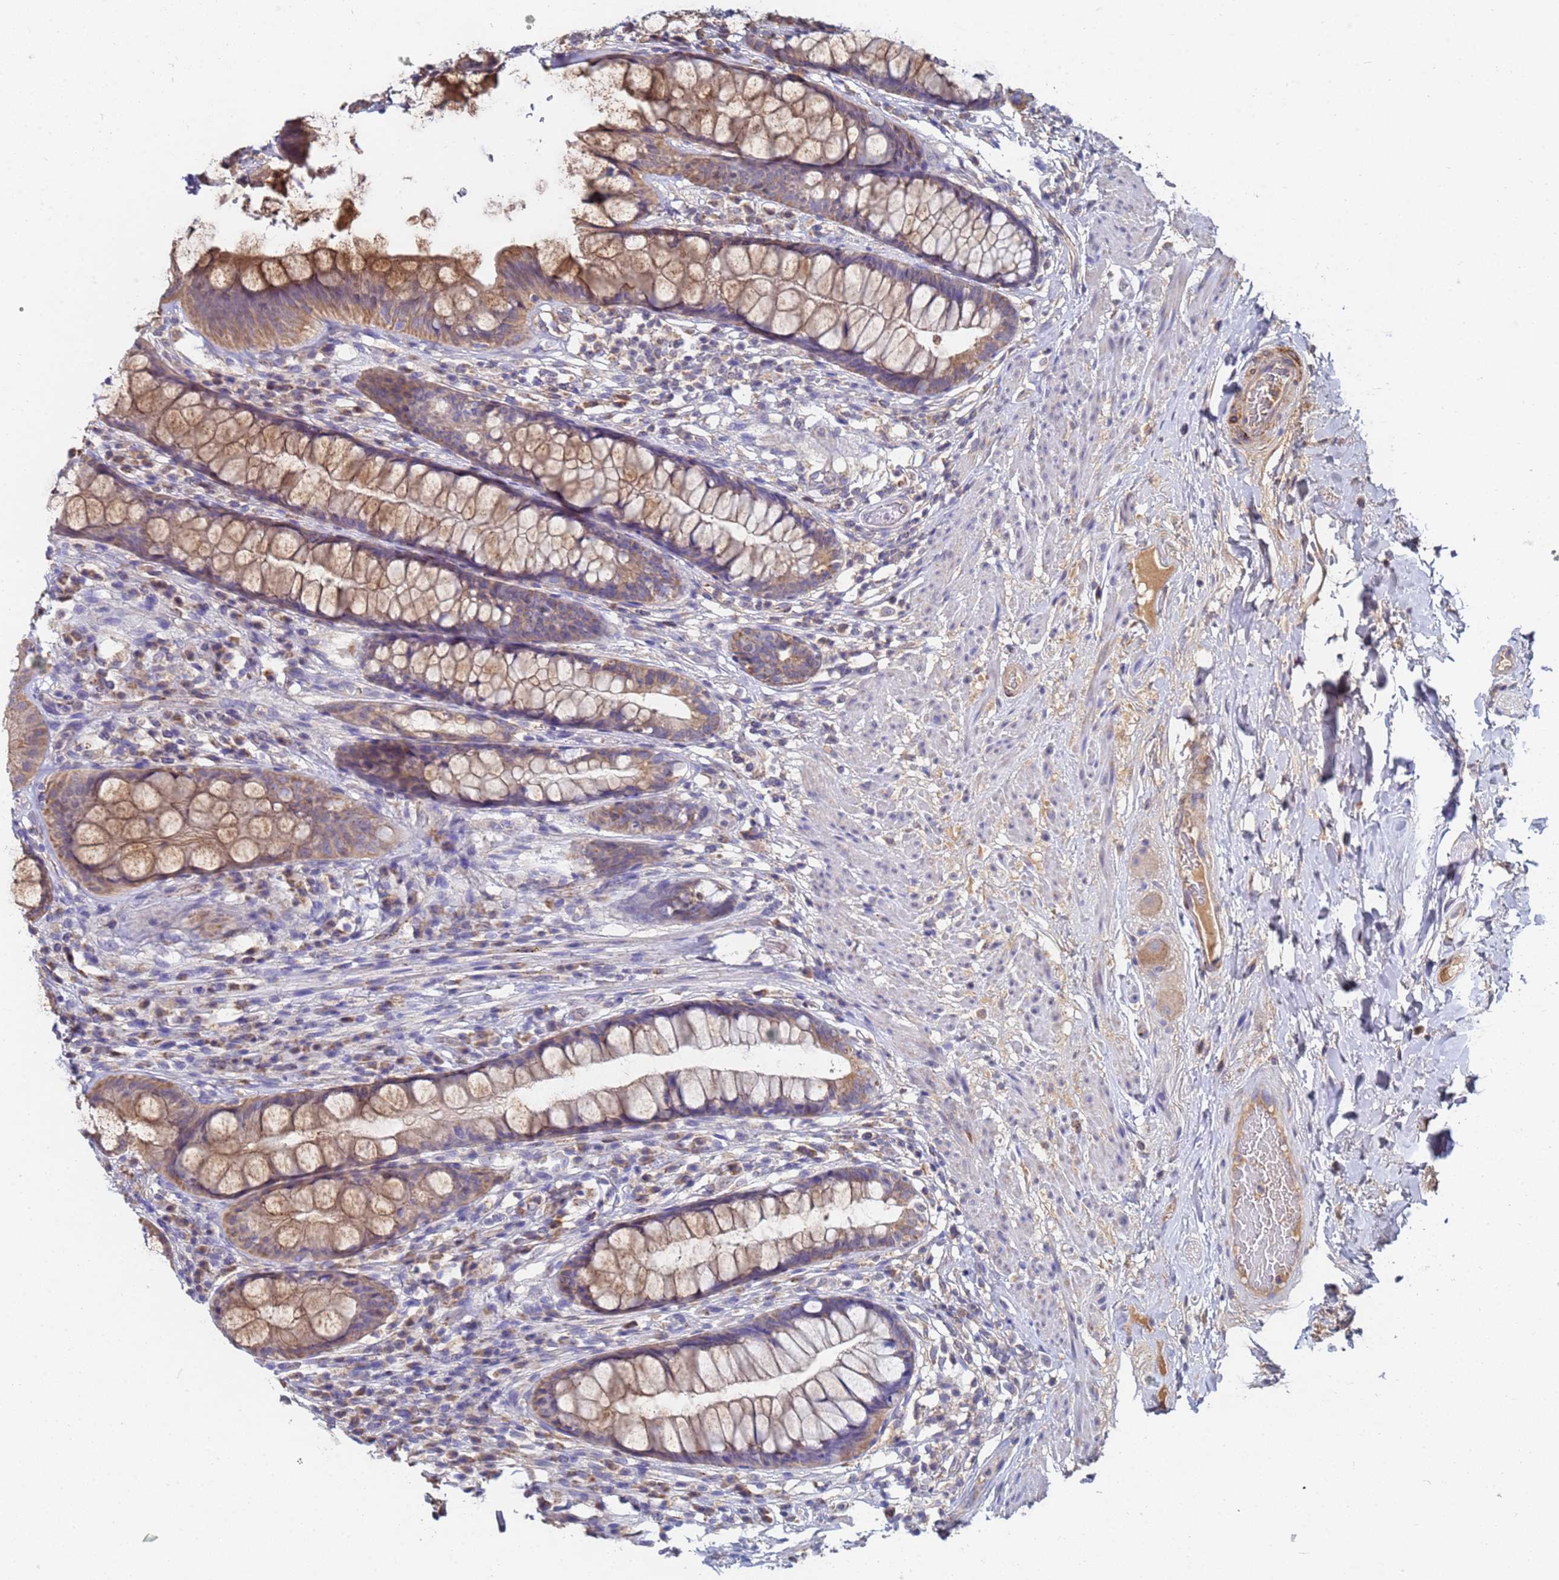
{"staining": {"intensity": "moderate", "quantity": ">75%", "location": "cytoplasmic/membranous"}, "tissue": "rectum", "cell_type": "Glandular cells", "image_type": "normal", "snomed": [{"axis": "morphology", "description": "Normal tissue, NOS"}, {"axis": "topography", "description": "Rectum"}], "caption": "Rectum stained with a brown dye shows moderate cytoplasmic/membranous positive expression in approximately >75% of glandular cells.", "gene": "C5orf34", "patient": {"sex": "male", "age": 74}}